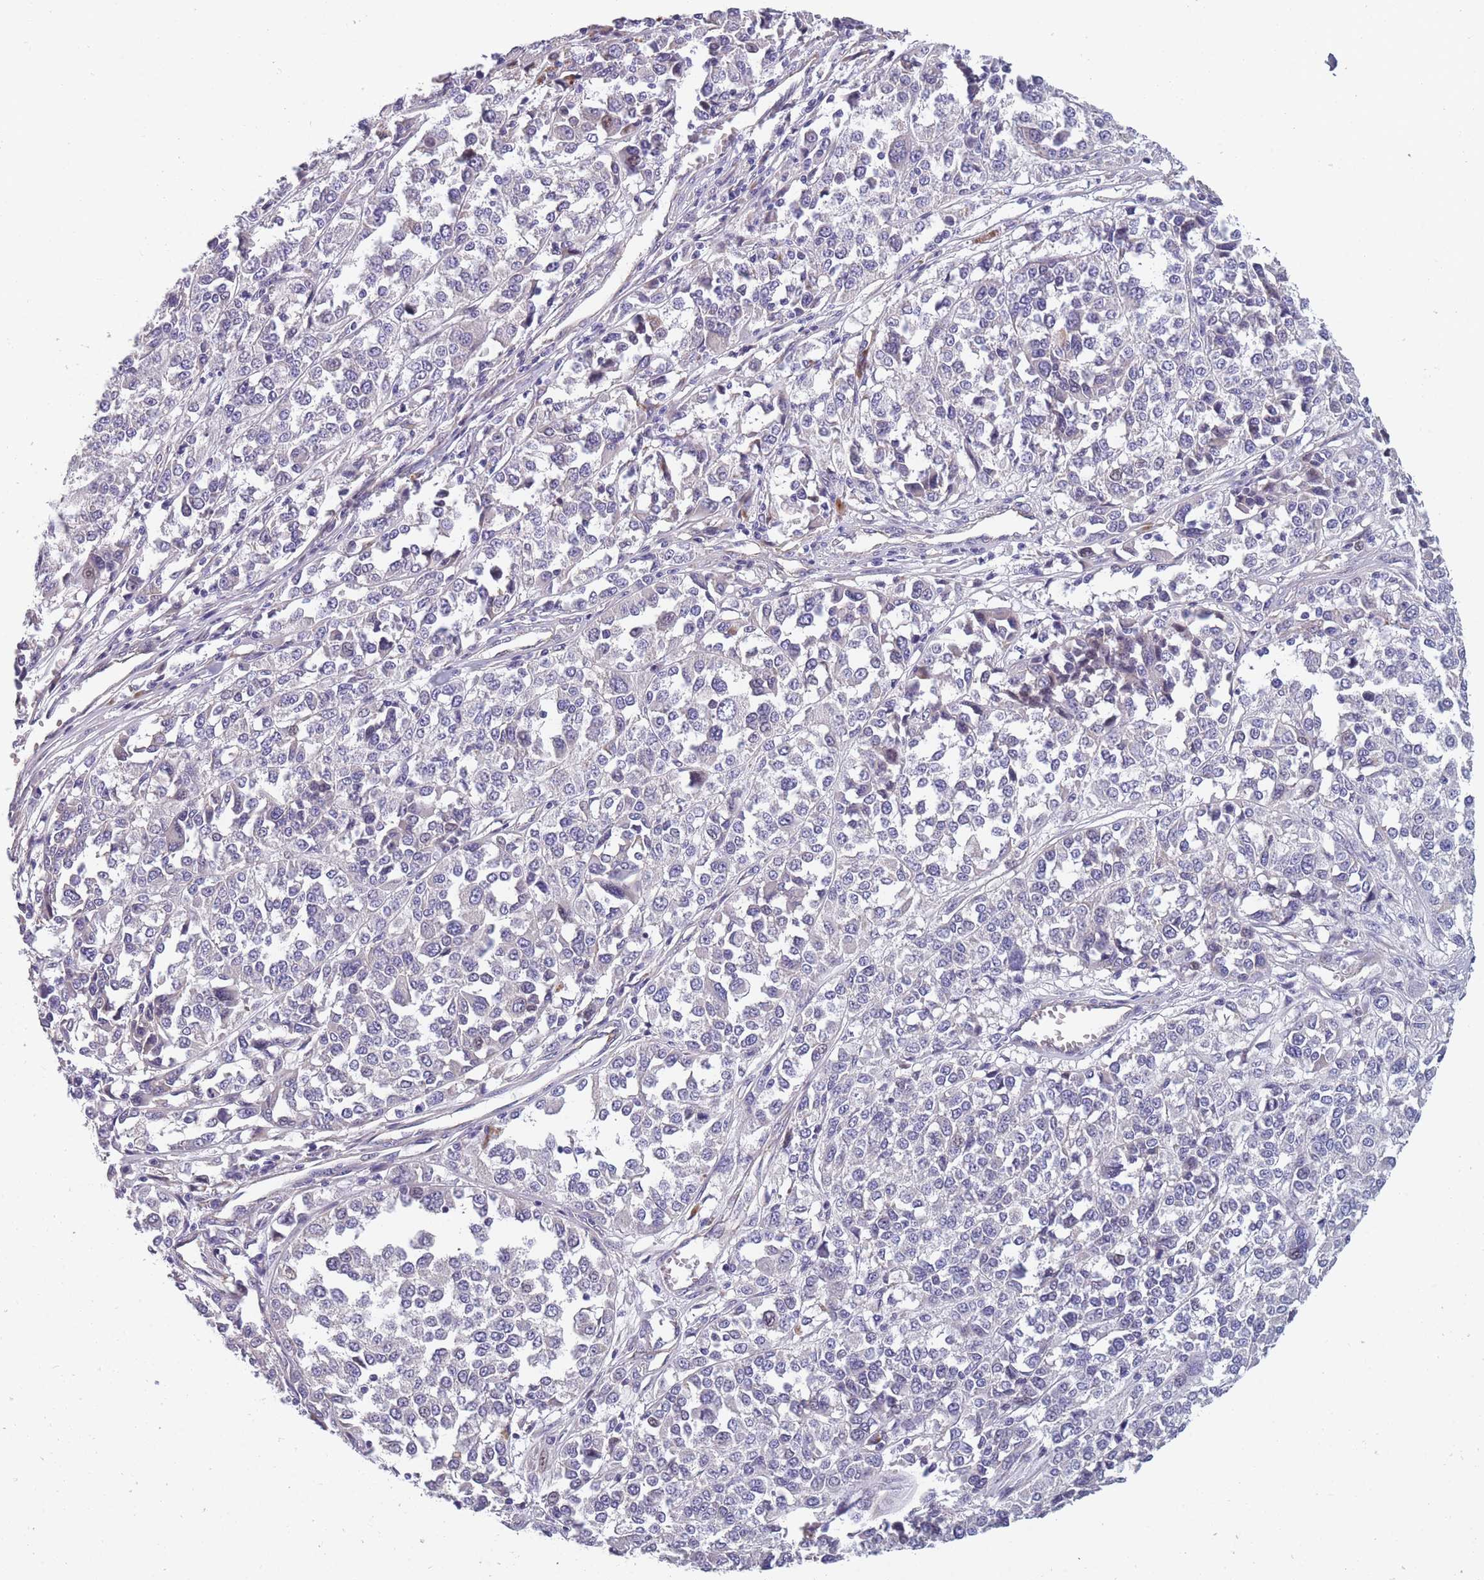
{"staining": {"intensity": "negative", "quantity": "none", "location": "none"}, "tissue": "melanoma", "cell_type": "Tumor cells", "image_type": "cancer", "snomed": [{"axis": "morphology", "description": "Malignant melanoma, Metastatic site"}, {"axis": "topography", "description": "Lymph node"}], "caption": "Immunohistochemical staining of malignant melanoma (metastatic site) exhibits no significant positivity in tumor cells.", "gene": "FAM83F", "patient": {"sex": "male", "age": 44}}